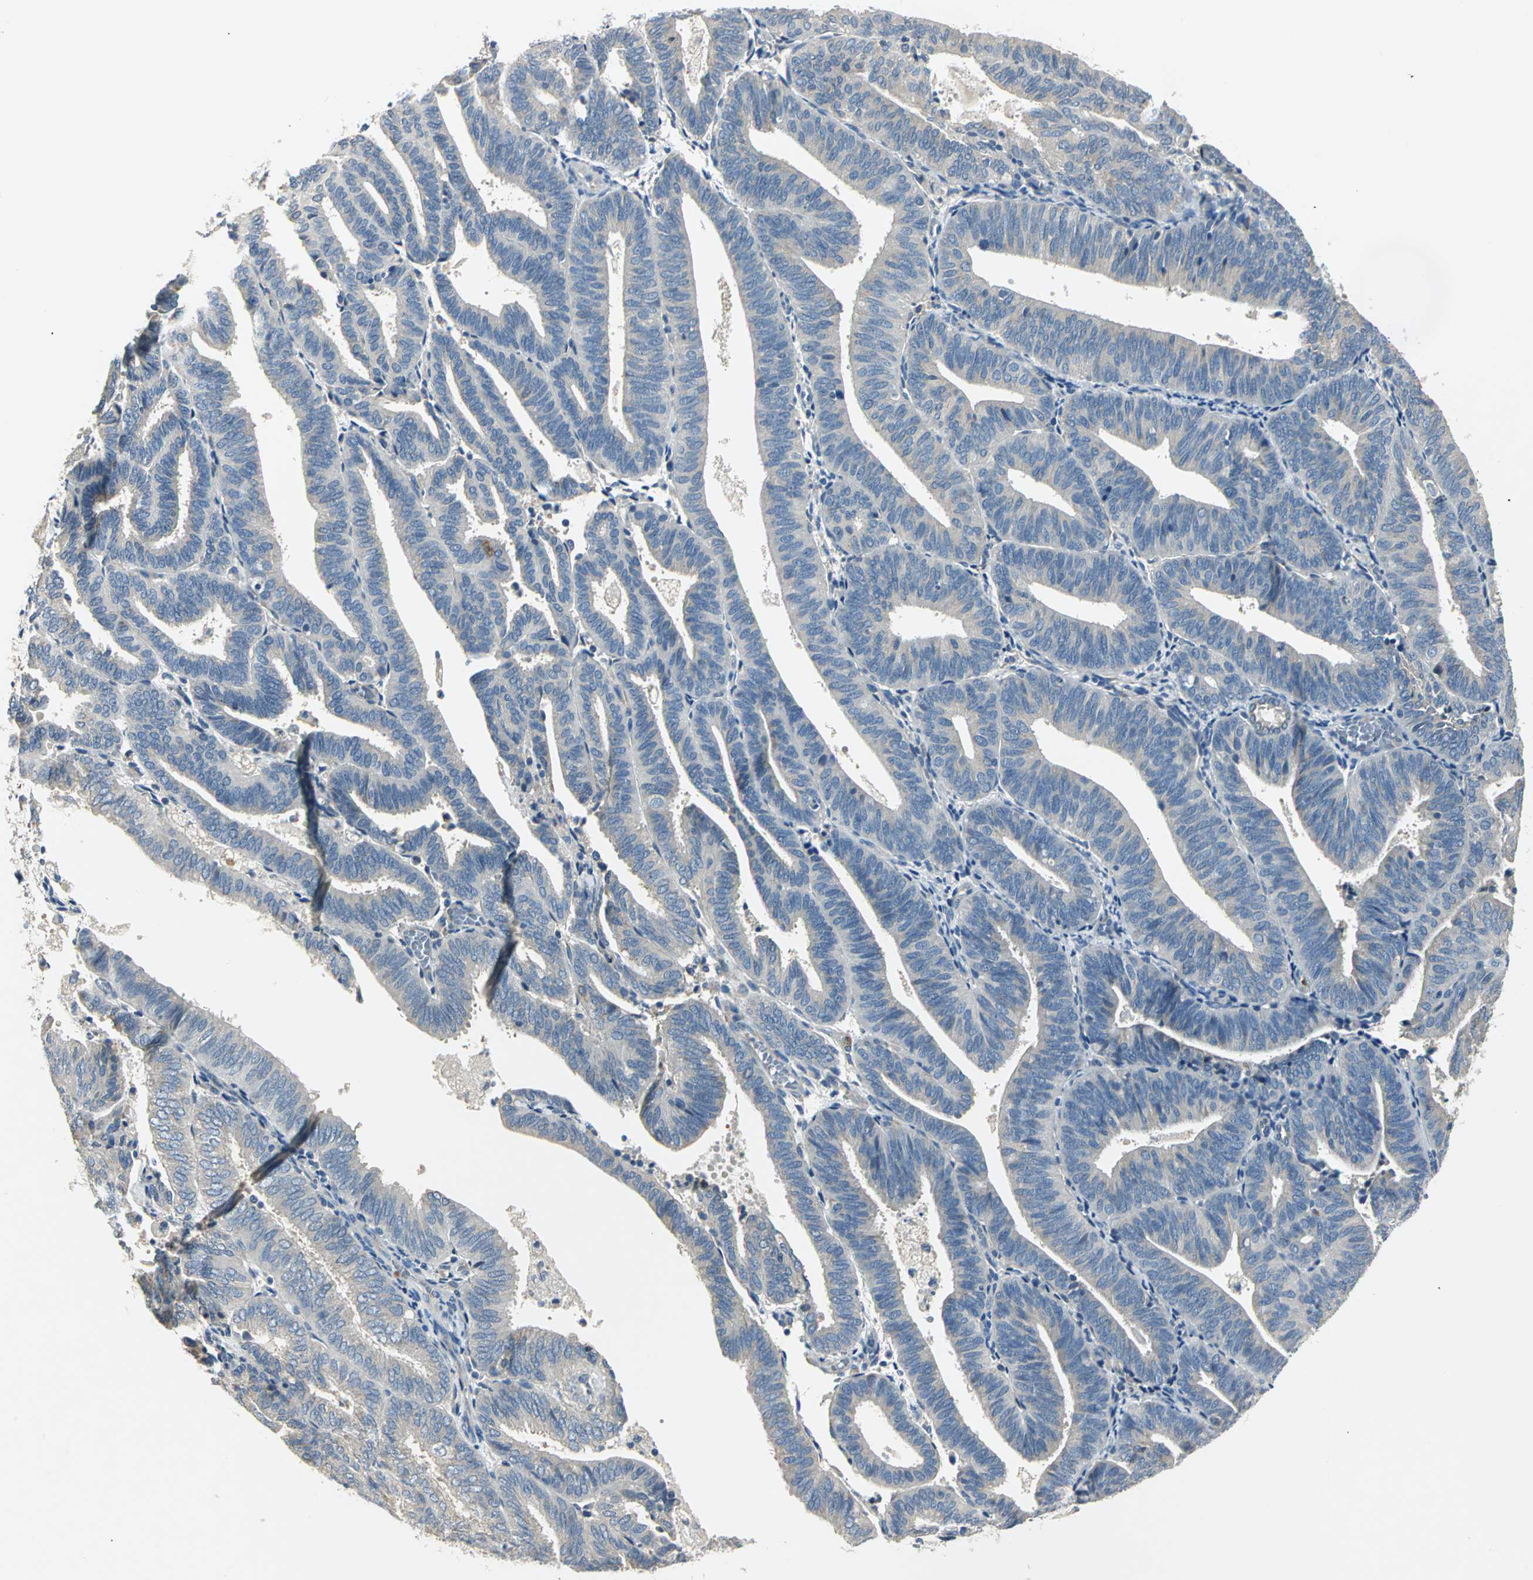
{"staining": {"intensity": "weak", "quantity": "25%-75%", "location": "cytoplasmic/membranous"}, "tissue": "endometrial cancer", "cell_type": "Tumor cells", "image_type": "cancer", "snomed": [{"axis": "morphology", "description": "Adenocarcinoma, NOS"}, {"axis": "topography", "description": "Uterus"}], "caption": "Immunohistochemical staining of endometrial adenocarcinoma displays weak cytoplasmic/membranous protein staining in about 25%-75% of tumor cells. (DAB IHC with brightfield microscopy, high magnification).", "gene": "B3GNT2", "patient": {"sex": "female", "age": 60}}